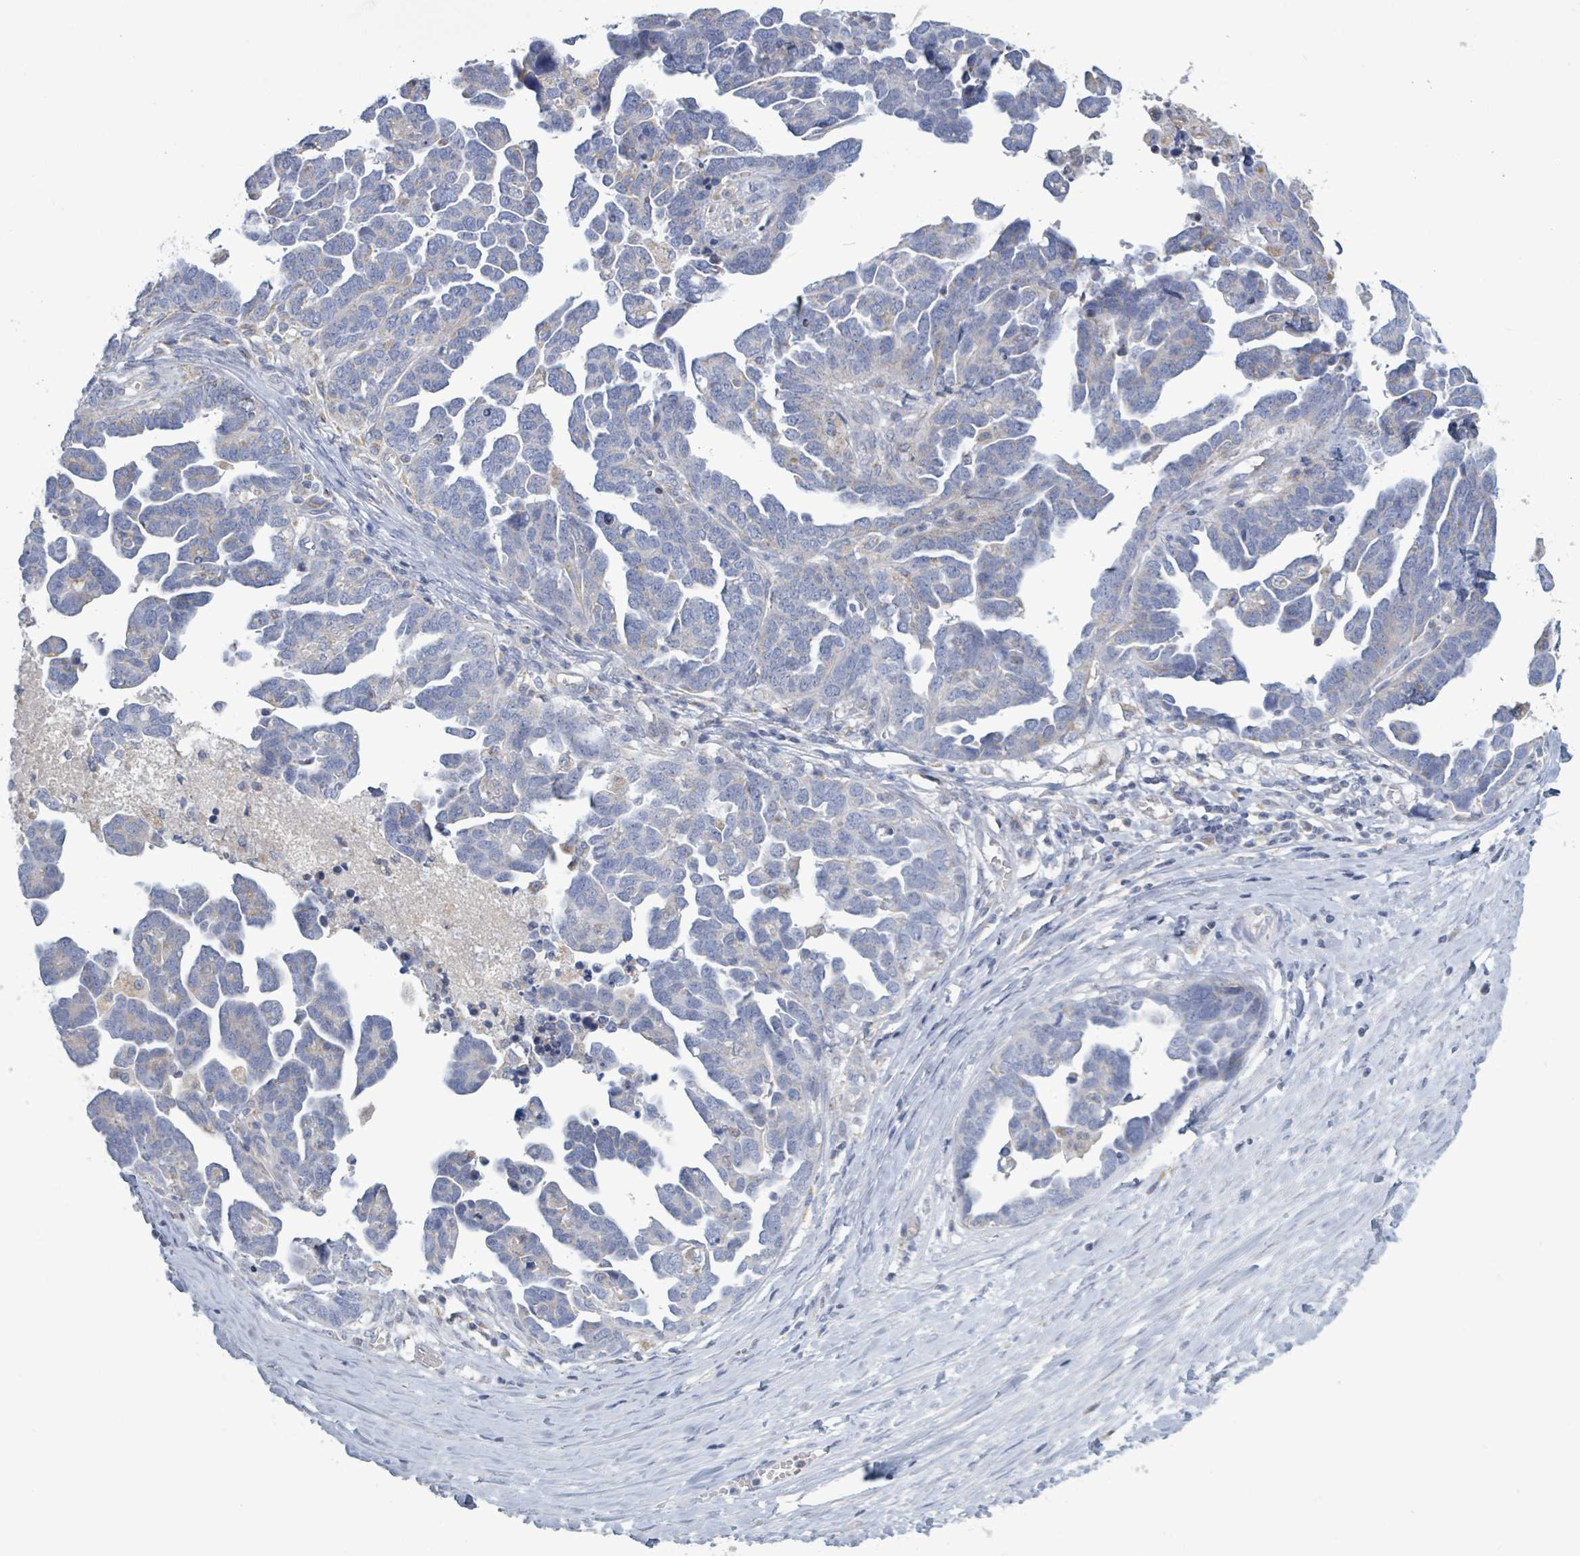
{"staining": {"intensity": "weak", "quantity": "<25%", "location": "cytoplasmic/membranous"}, "tissue": "ovarian cancer", "cell_type": "Tumor cells", "image_type": "cancer", "snomed": [{"axis": "morphology", "description": "Cystadenocarcinoma, serous, NOS"}, {"axis": "topography", "description": "Ovary"}], "caption": "High power microscopy photomicrograph of an immunohistochemistry (IHC) micrograph of ovarian cancer, revealing no significant positivity in tumor cells.", "gene": "AKR1C4", "patient": {"sex": "female", "age": 54}}